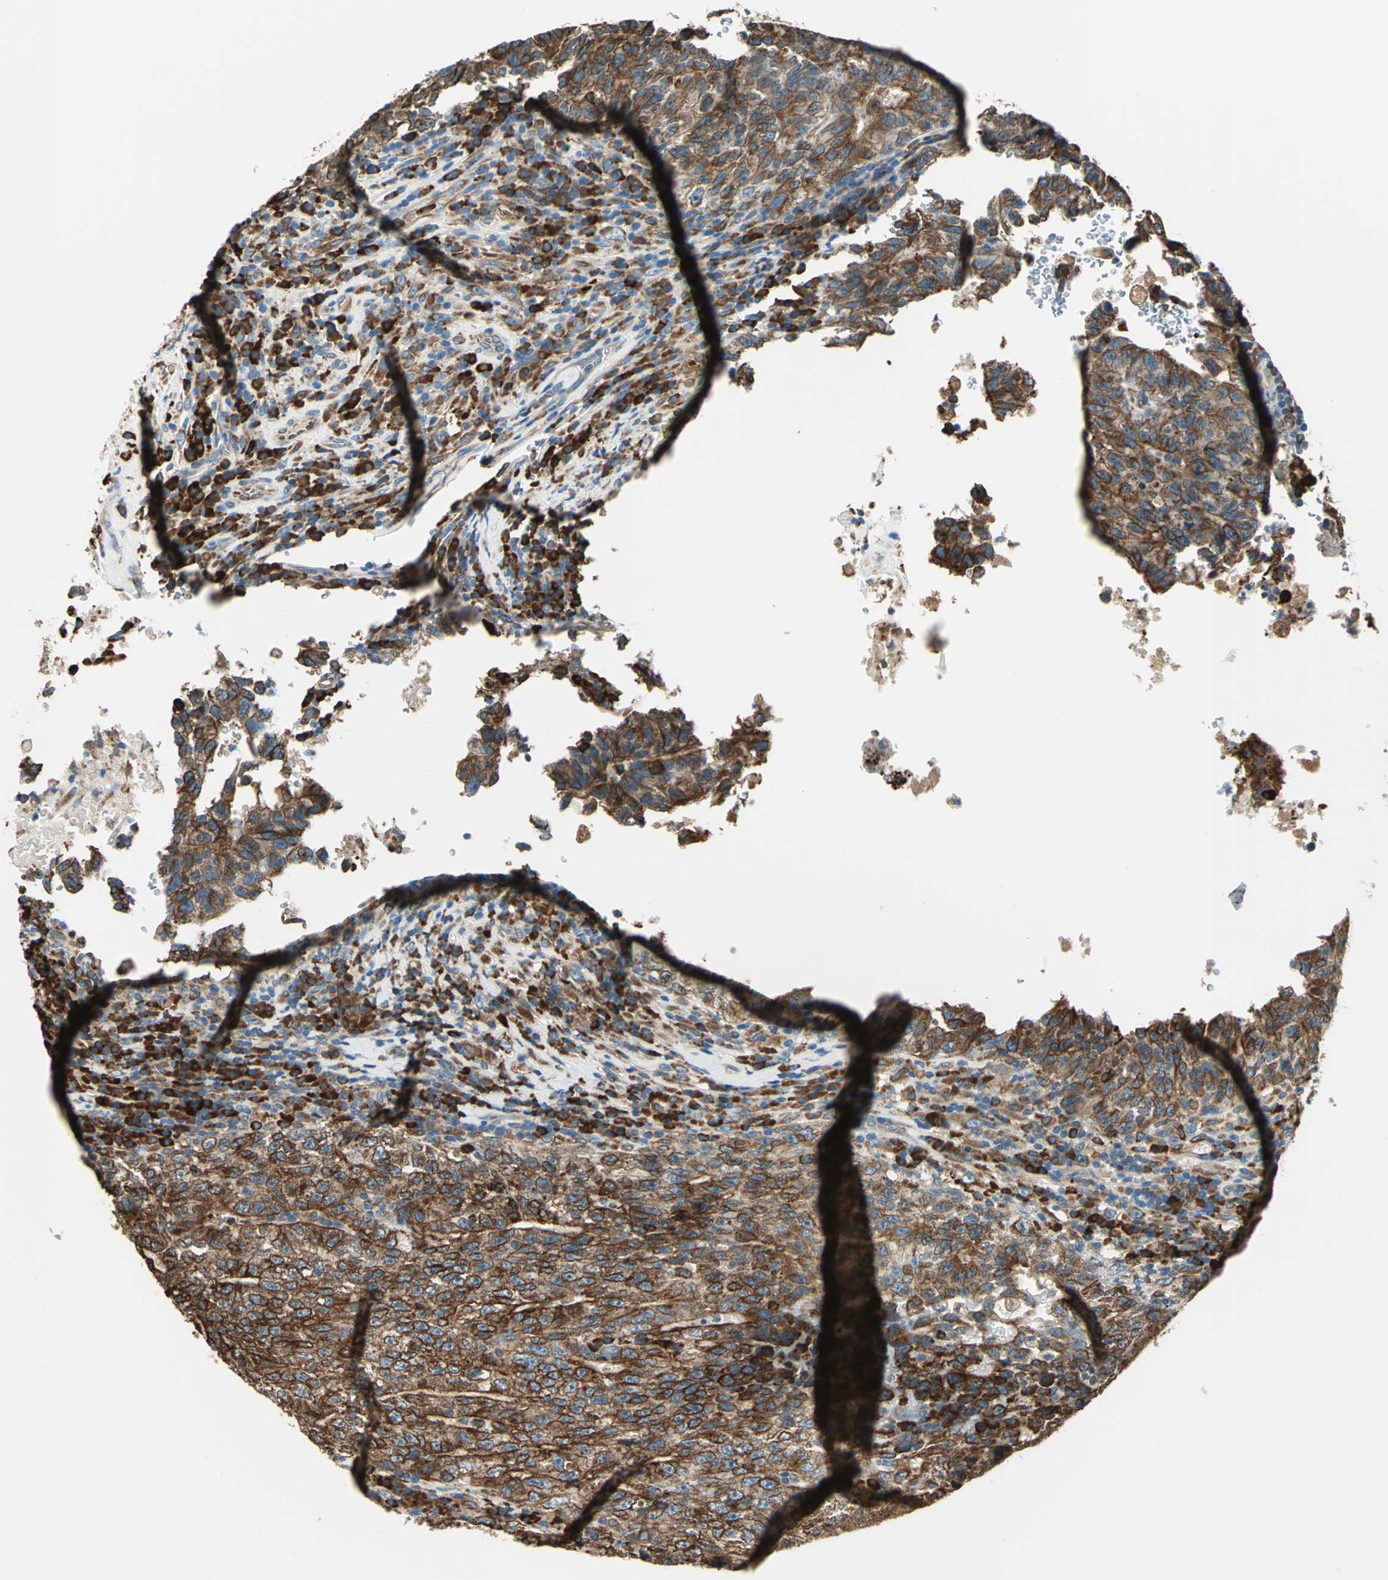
{"staining": {"intensity": "strong", "quantity": ">75%", "location": "cytoplasmic/membranous"}, "tissue": "testis cancer", "cell_type": "Tumor cells", "image_type": "cancer", "snomed": [{"axis": "morphology", "description": "Necrosis, NOS"}, {"axis": "morphology", "description": "Carcinoma, Embryonal, NOS"}, {"axis": "topography", "description": "Testis"}], "caption": "Brown immunohistochemical staining in human testis cancer (embryonal carcinoma) displays strong cytoplasmic/membranous expression in about >75% of tumor cells.", "gene": "PDIA4", "patient": {"sex": "male", "age": 19}}